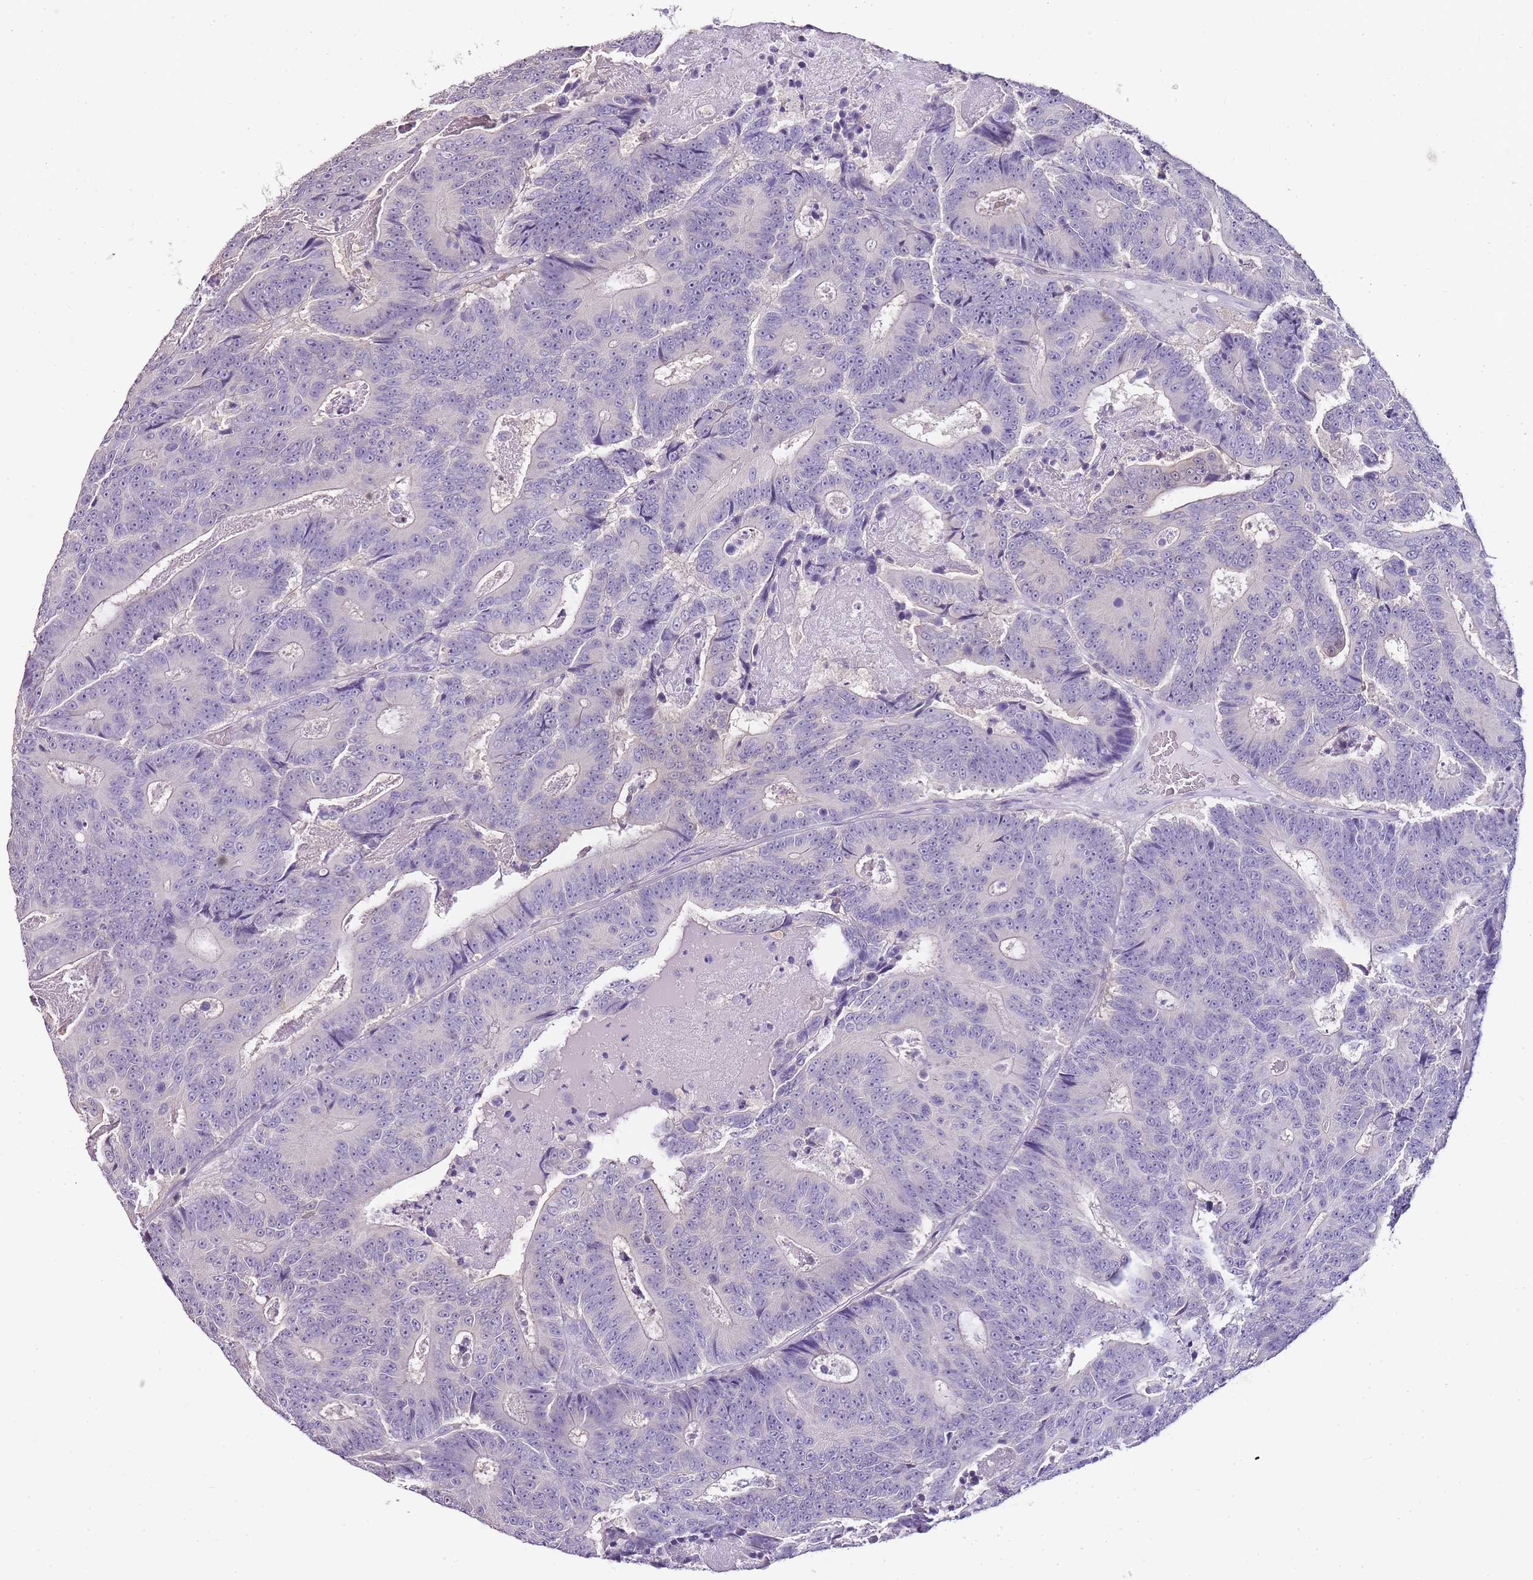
{"staining": {"intensity": "negative", "quantity": "none", "location": "none"}, "tissue": "colorectal cancer", "cell_type": "Tumor cells", "image_type": "cancer", "snomed": [{"axis": "morphology", "description": "Adenocarcinoma, NOS"}, {"axis": "topography", "description": "Colon"}], "caption": "The histopathology image demonstrates no staining of tumor cells in colorectal adenocarcinoma. The staining was performed using DAB to visualize the protein expression in brown, while the nuclei were stained in blue with hematoxylin (Magnification: 20x).", "gene": "ZBP1", "patient": {"sex": "male", "age": 83}}